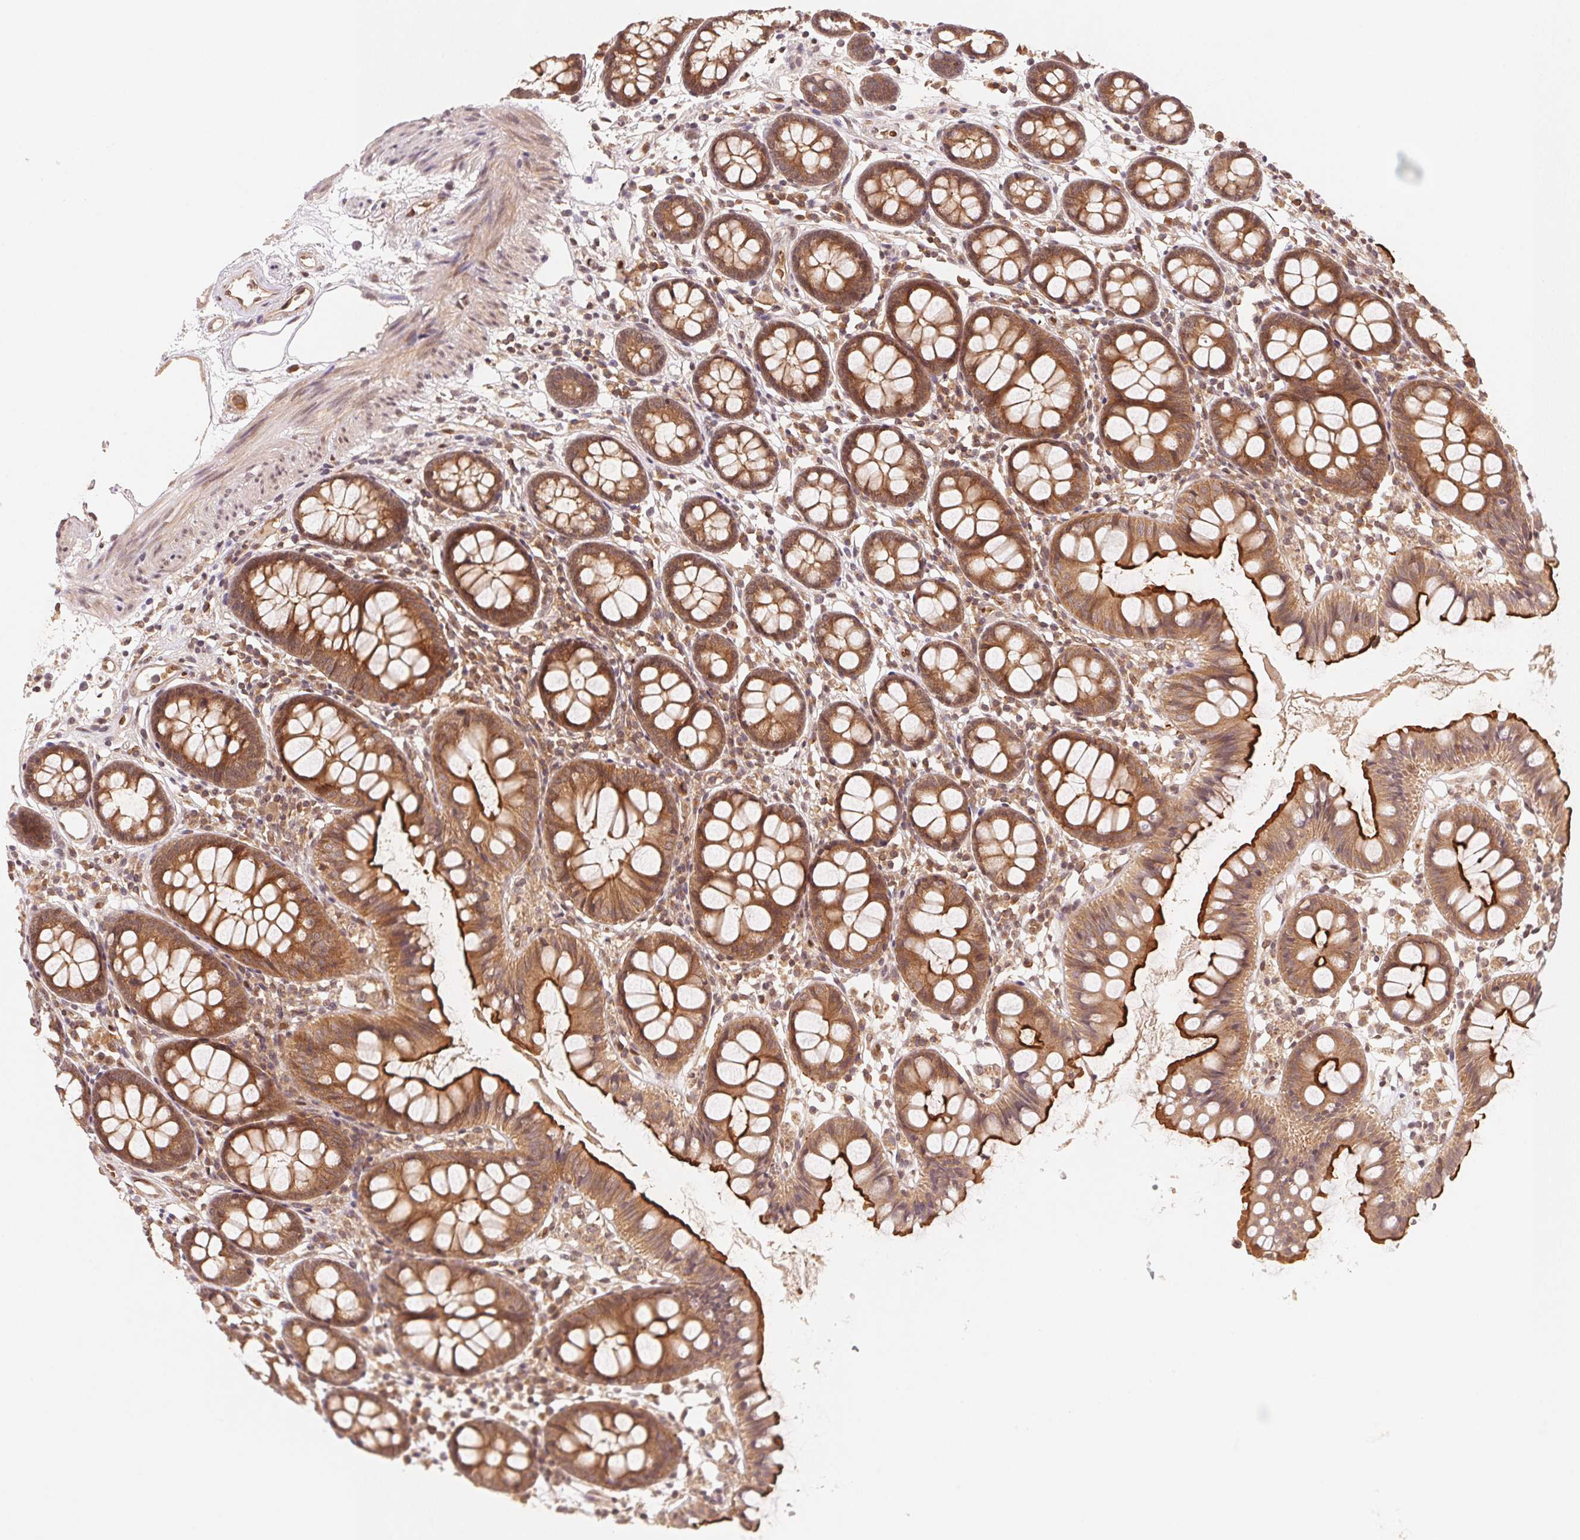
{"staining": {"intensity": "moderate", "quantity": ">75%", "location": "cytoplasmic/membranous"}, "tissue": "colon", "cell_type": "Endothelial cells", "image_type": "normal", "snomed": [{"axis": "morphology", "description": "Normal tissue, NOS"}, {"axis": "topography", "description": "Colon"}], "caption": "A histopathology image of human colon stained for a protein demonstrates moderate cytoplasmic/membranous brown staining in endothelial cells.", "gene": "CCDC102B", "patient": {"sex": "female", "age": 84}}